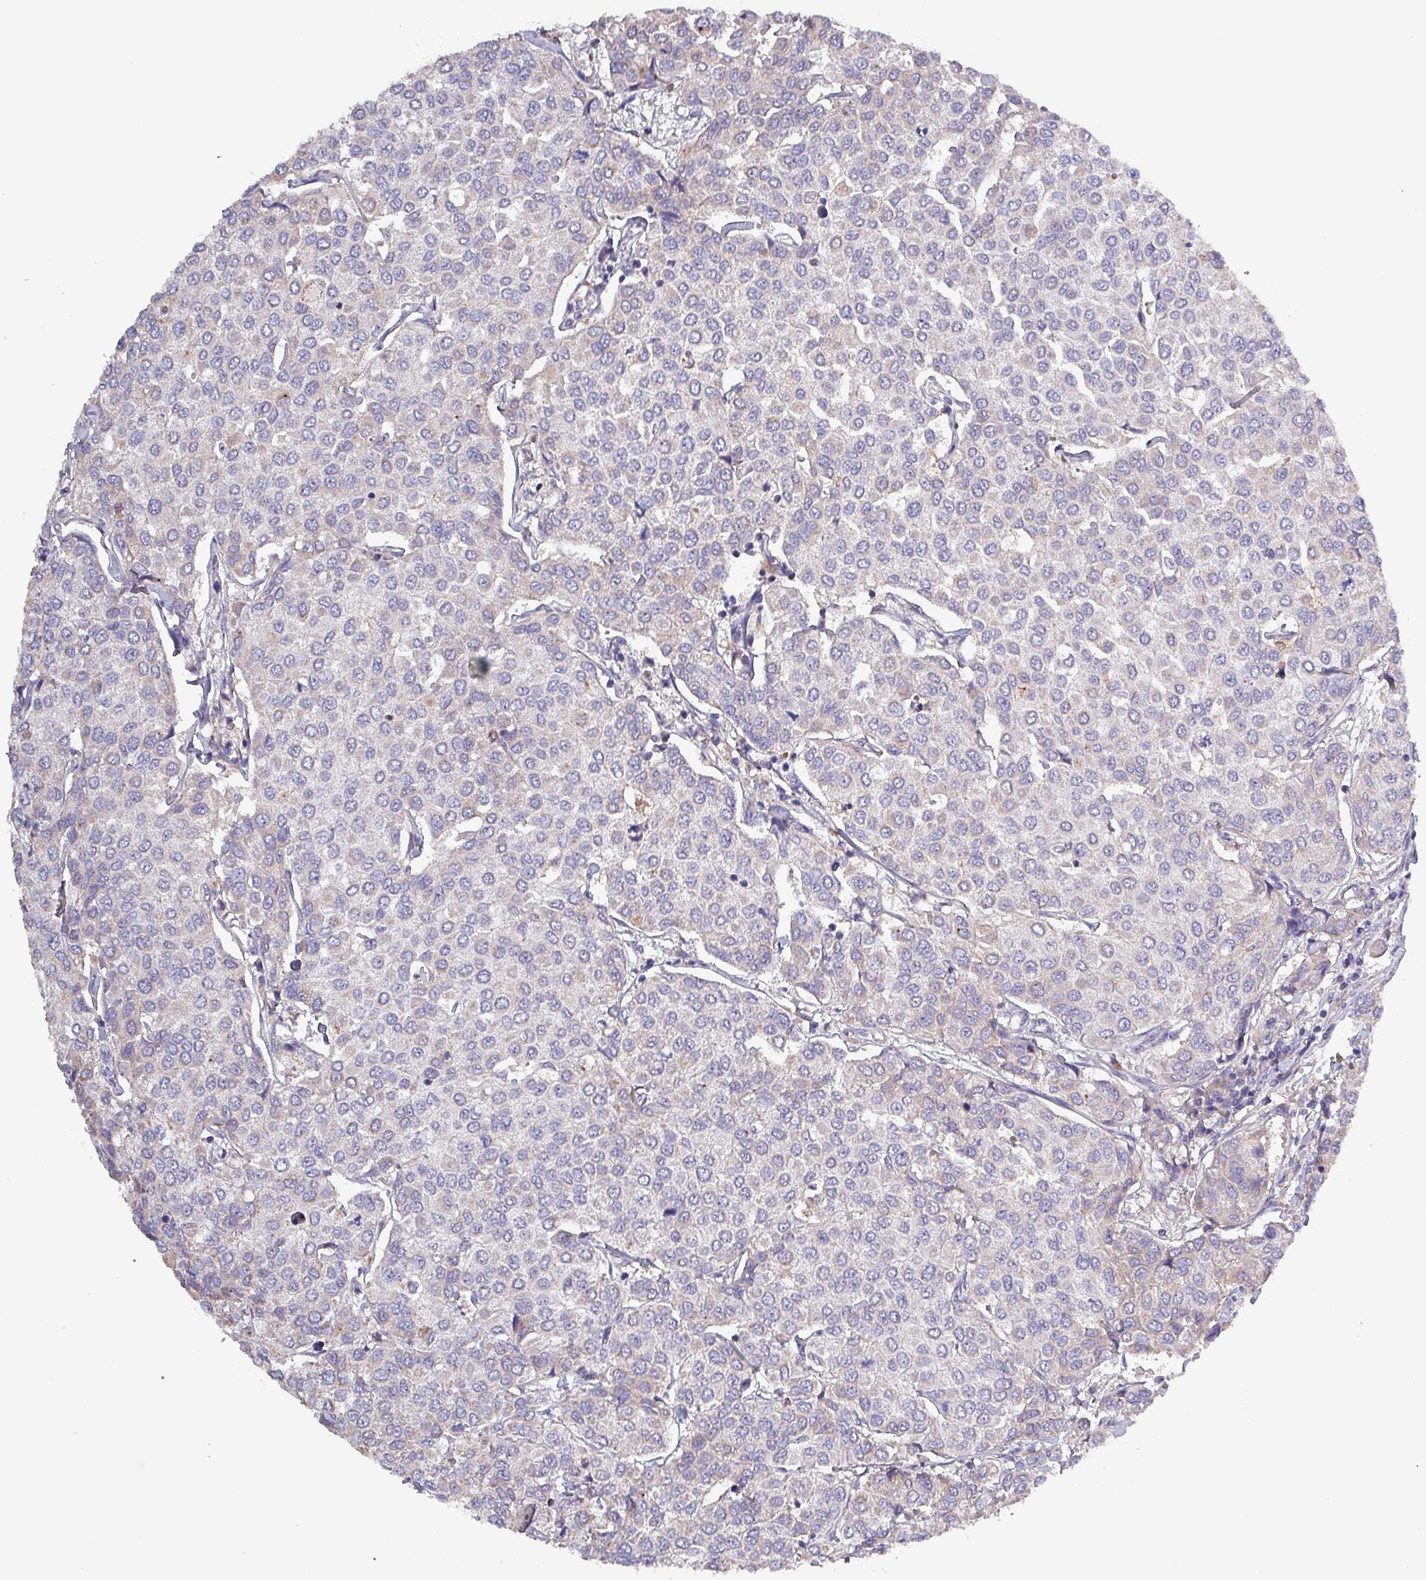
{"staining": {"intensity": "moderate", "quantity": "<25%", "location": "cytoplasmic/membranous"}, "tissue": "breast cancer", "cell_type": "Tumor cells", "image_type": "cancer", "snomed": [{"axis": "morphology", "description": "Duct carcinoma"}, {"axis": "topography", "description": "Breast"}], "caption": "Human breast cancer stained with a brown dye exhibits moderate cytoplasmic/membranous positive positivity in approximately <25% of tumor cells.", "gene": "ZNF322", "patient": {"sex": "female", "age": 55}}